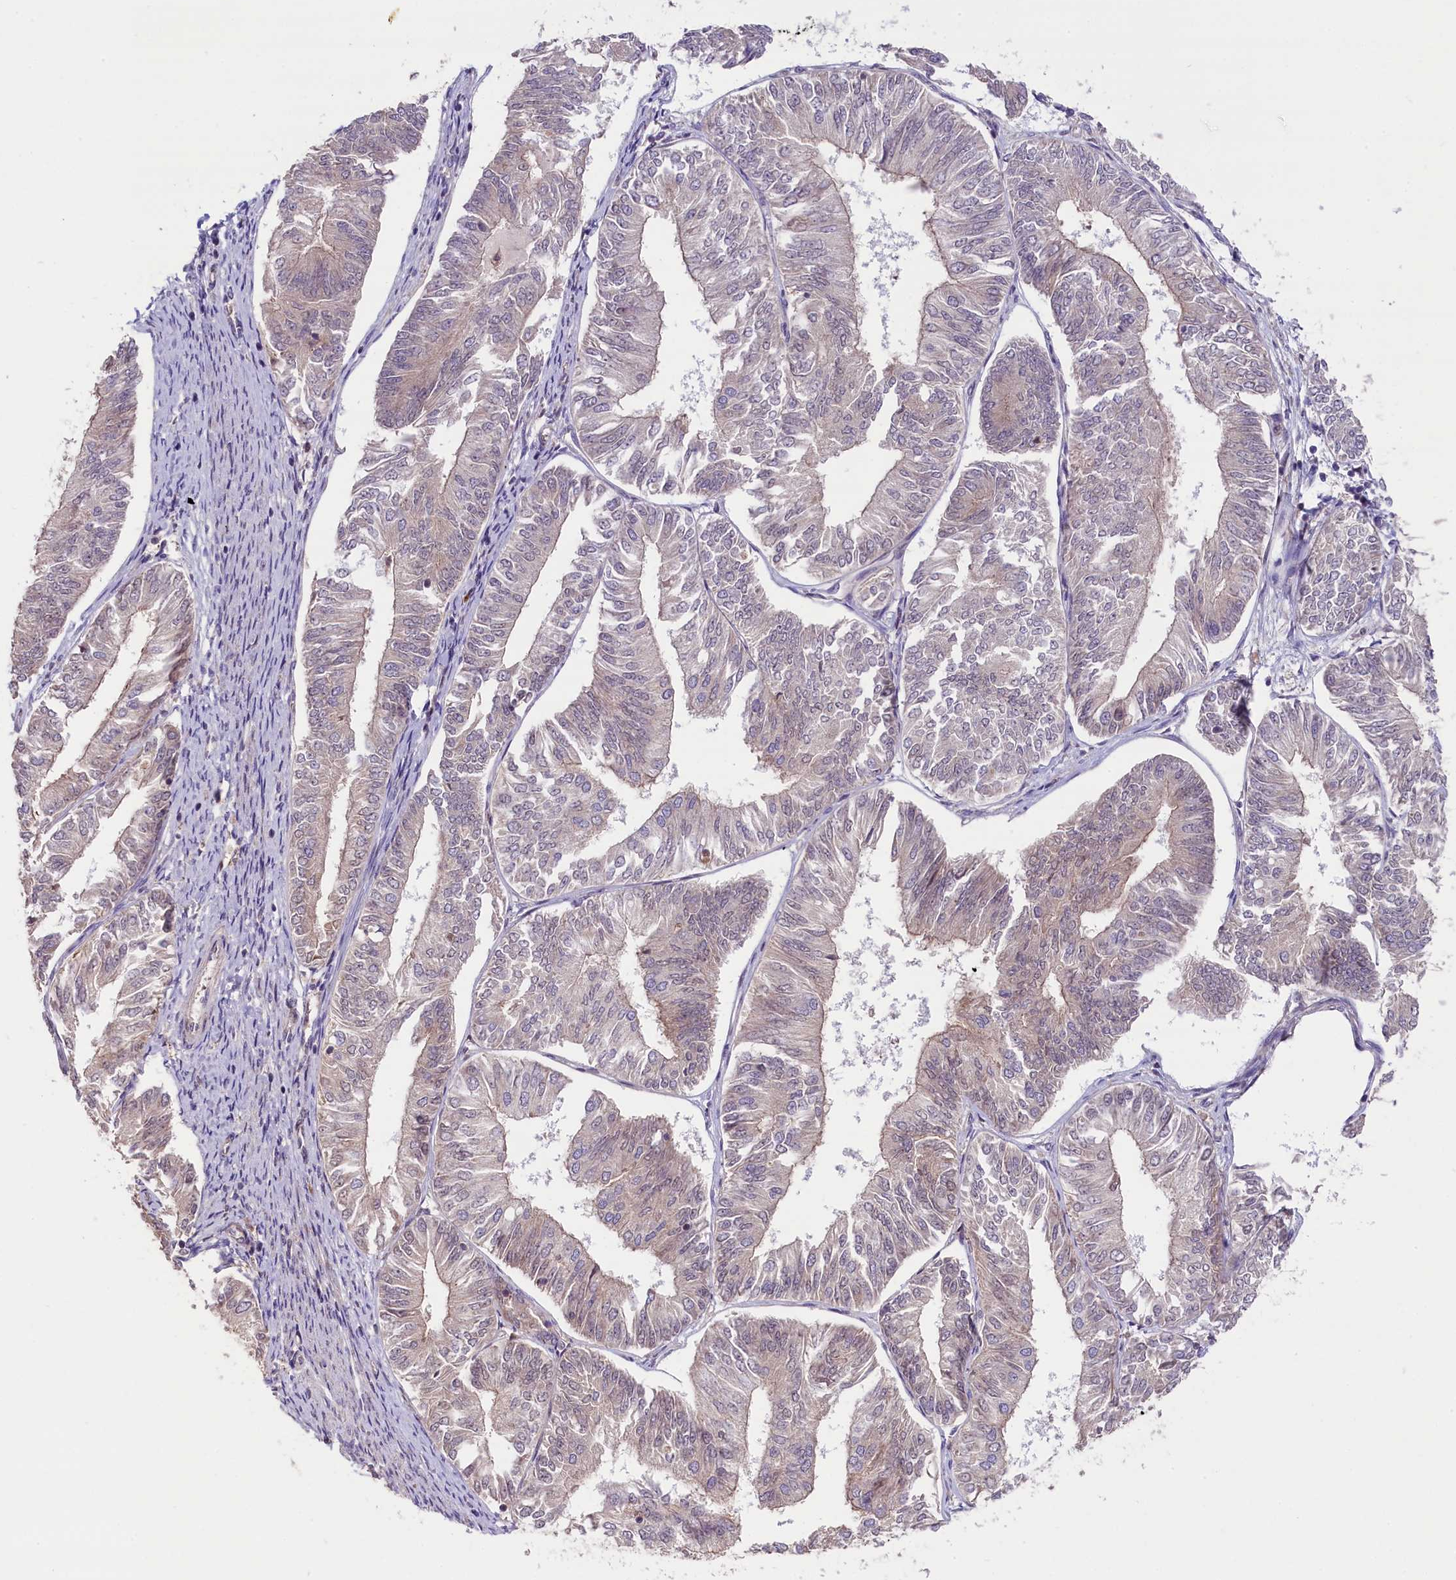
{"staining": {"intensity": "negative", "quantity": "none", "location": "none"}, "tissue": "endometrial cancer", "cell_type": "Tumor cells", "image_type": "cancer", "snomed": [{"axis": "morphology", "description": "Adenocarcinoma, NOS"}, {"axis": "topography", "description": "Endometrium"}], "caption": "An immunohistochemistry (IHC) image of endometrial cancer (adenocarcinoma) is shown. There is no staining in tumor cells of endometrial cancer (adenocarcinoma).", "gene": "RIC8A", "patient": {"sex": "female", "age": 58}}